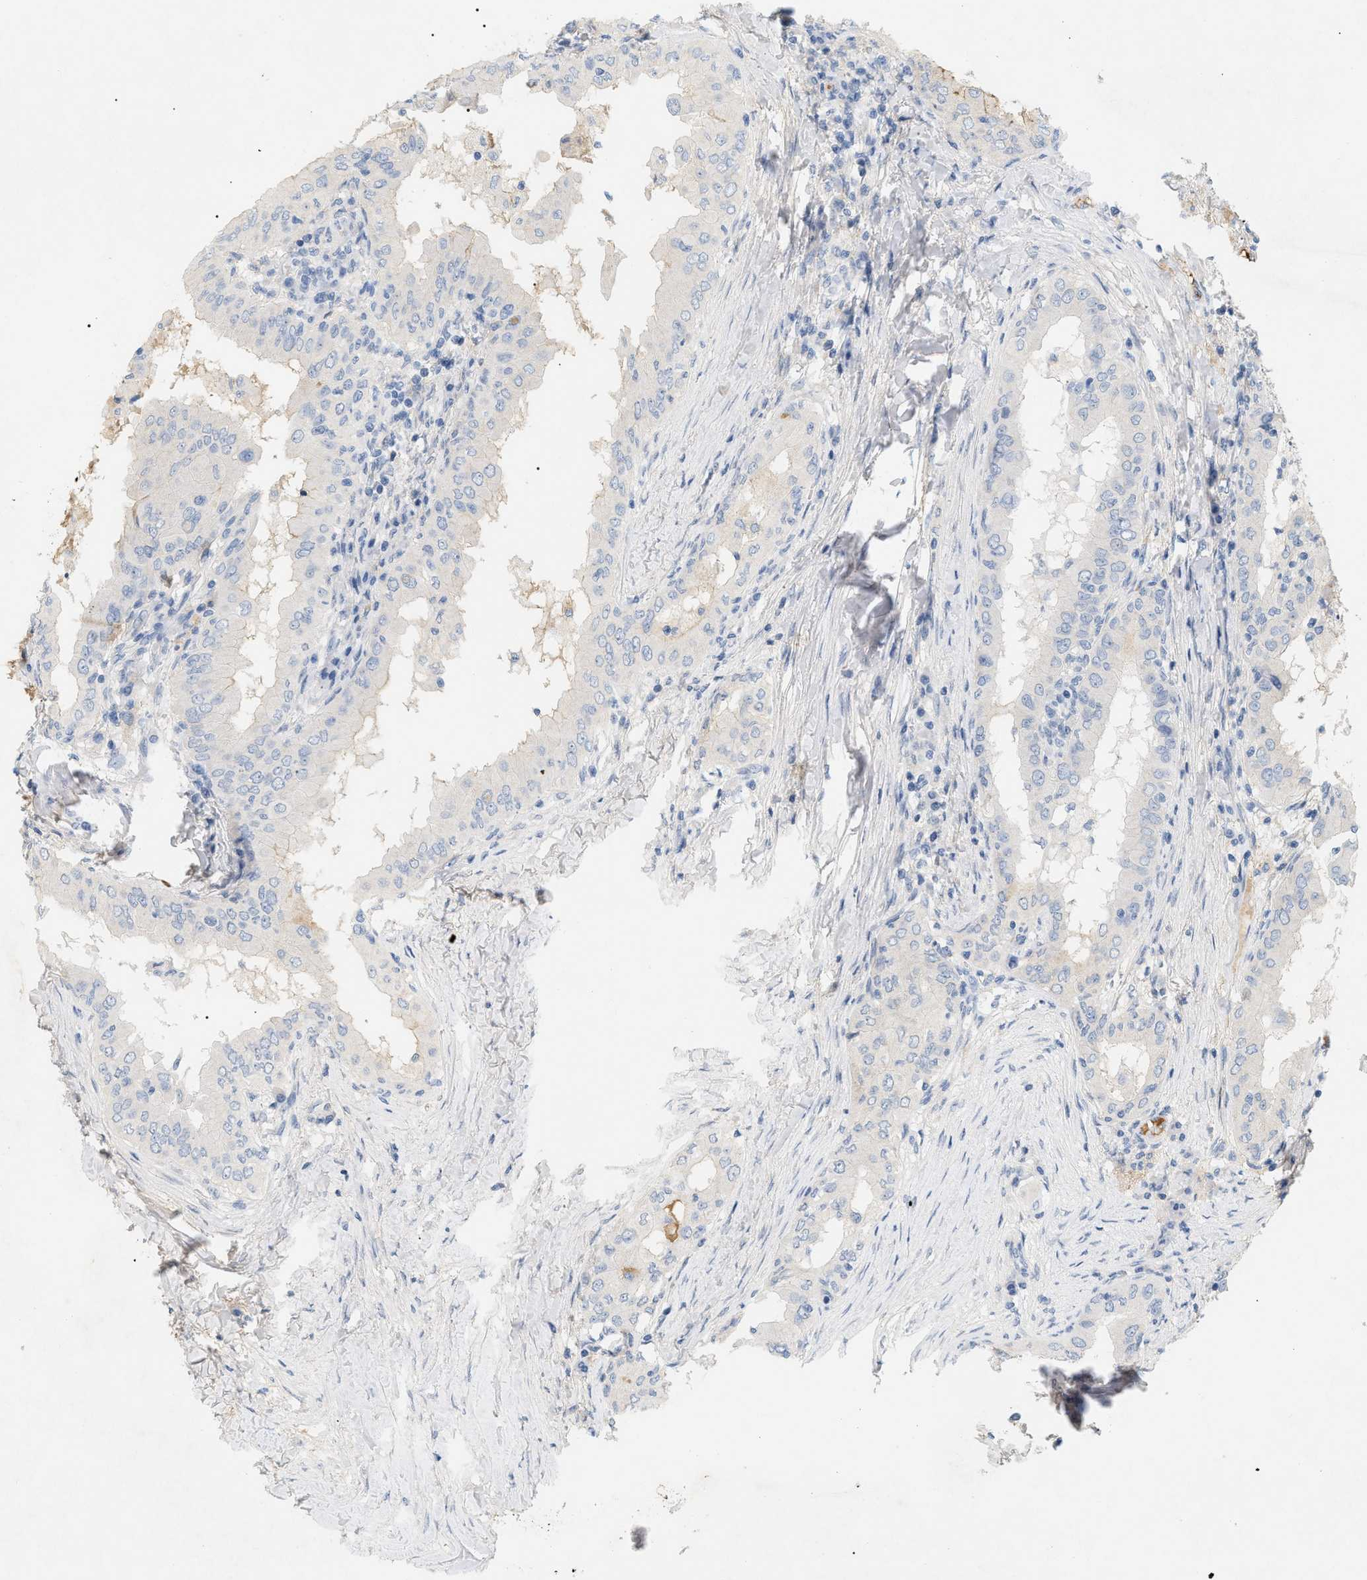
{"staining": {"intensity": "negative", "quantity": "none", "location": "none"}, "tissue": "thyroid cancer", "cell_type": "Tumor cells", "image_type": "cancer", "snomed": [{"axis": "morphology", "description": "Papillary adenocarcinoma, NOS"}, {"axis": "topography", "description": "Thyroid gland"}], "caption": "High magnification brightfield microscopy of thyroid cancer stained with DAB (3,3'-diaminobenzidine) (brown) and counterstained with hematoxylin (blue): tumor cells show no significant positivity.", "gene": "CFH", "patient": {"sex": "male", "age": 33}}